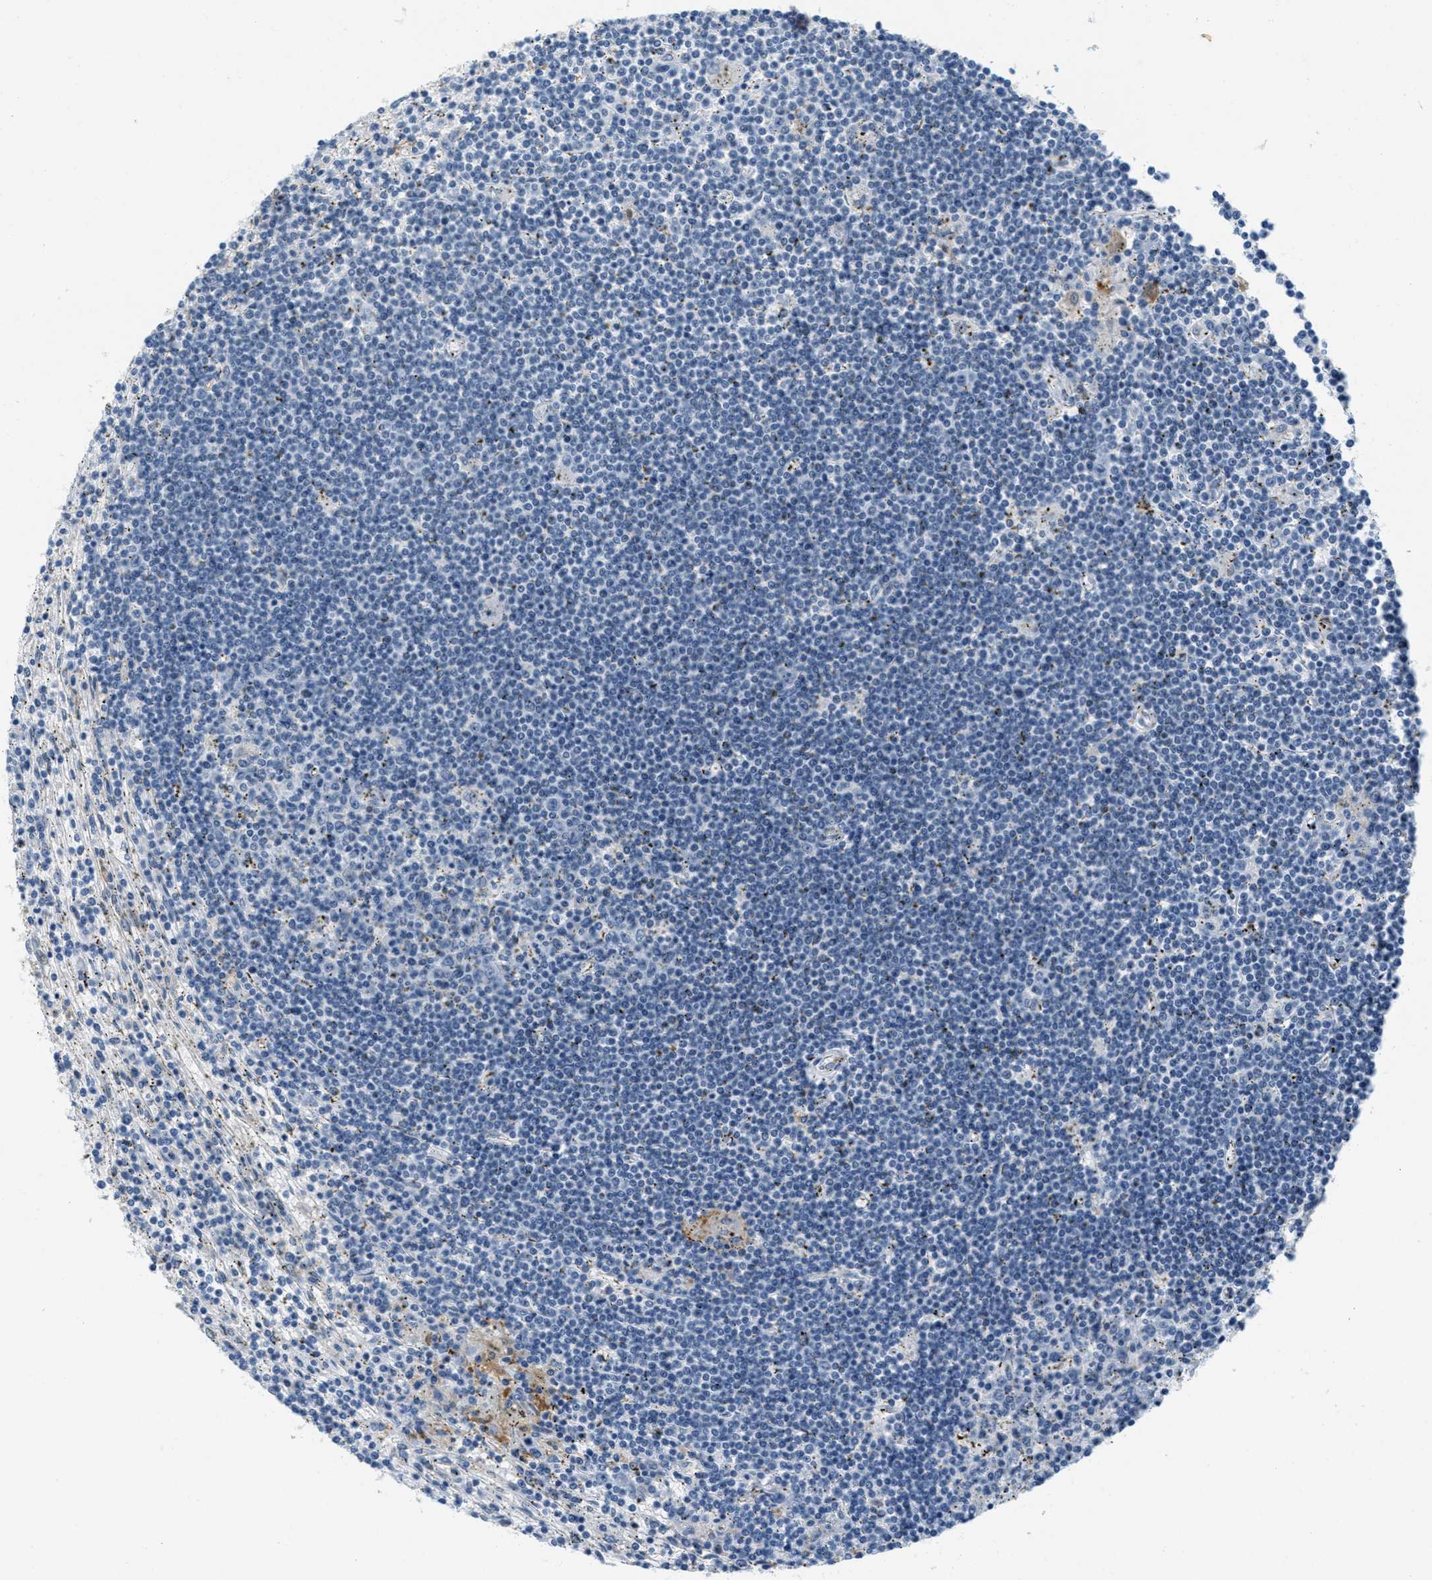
{"staining": {"intensity": "negative", "quantity": "none", "location": "none"}, "tissue": "lymphoma", "cell_type": "Tumor cells", "image_type": "cancer", "snomed": [{"axis": "morphology", "description": "Malignant lymphoma, non-Hodgkin's type, Low grade"}, {"axis": "topography", "description": "Spleen"}], "caption": "This is an immunohistochemistry (IHC) photomicrograph of malignant lymphoma, non-Hodgkin's type (low-grade). There is no staining in tumor cells.", "gene": "HS3ST2", "patient": {"sex": "male", "age": 76}}